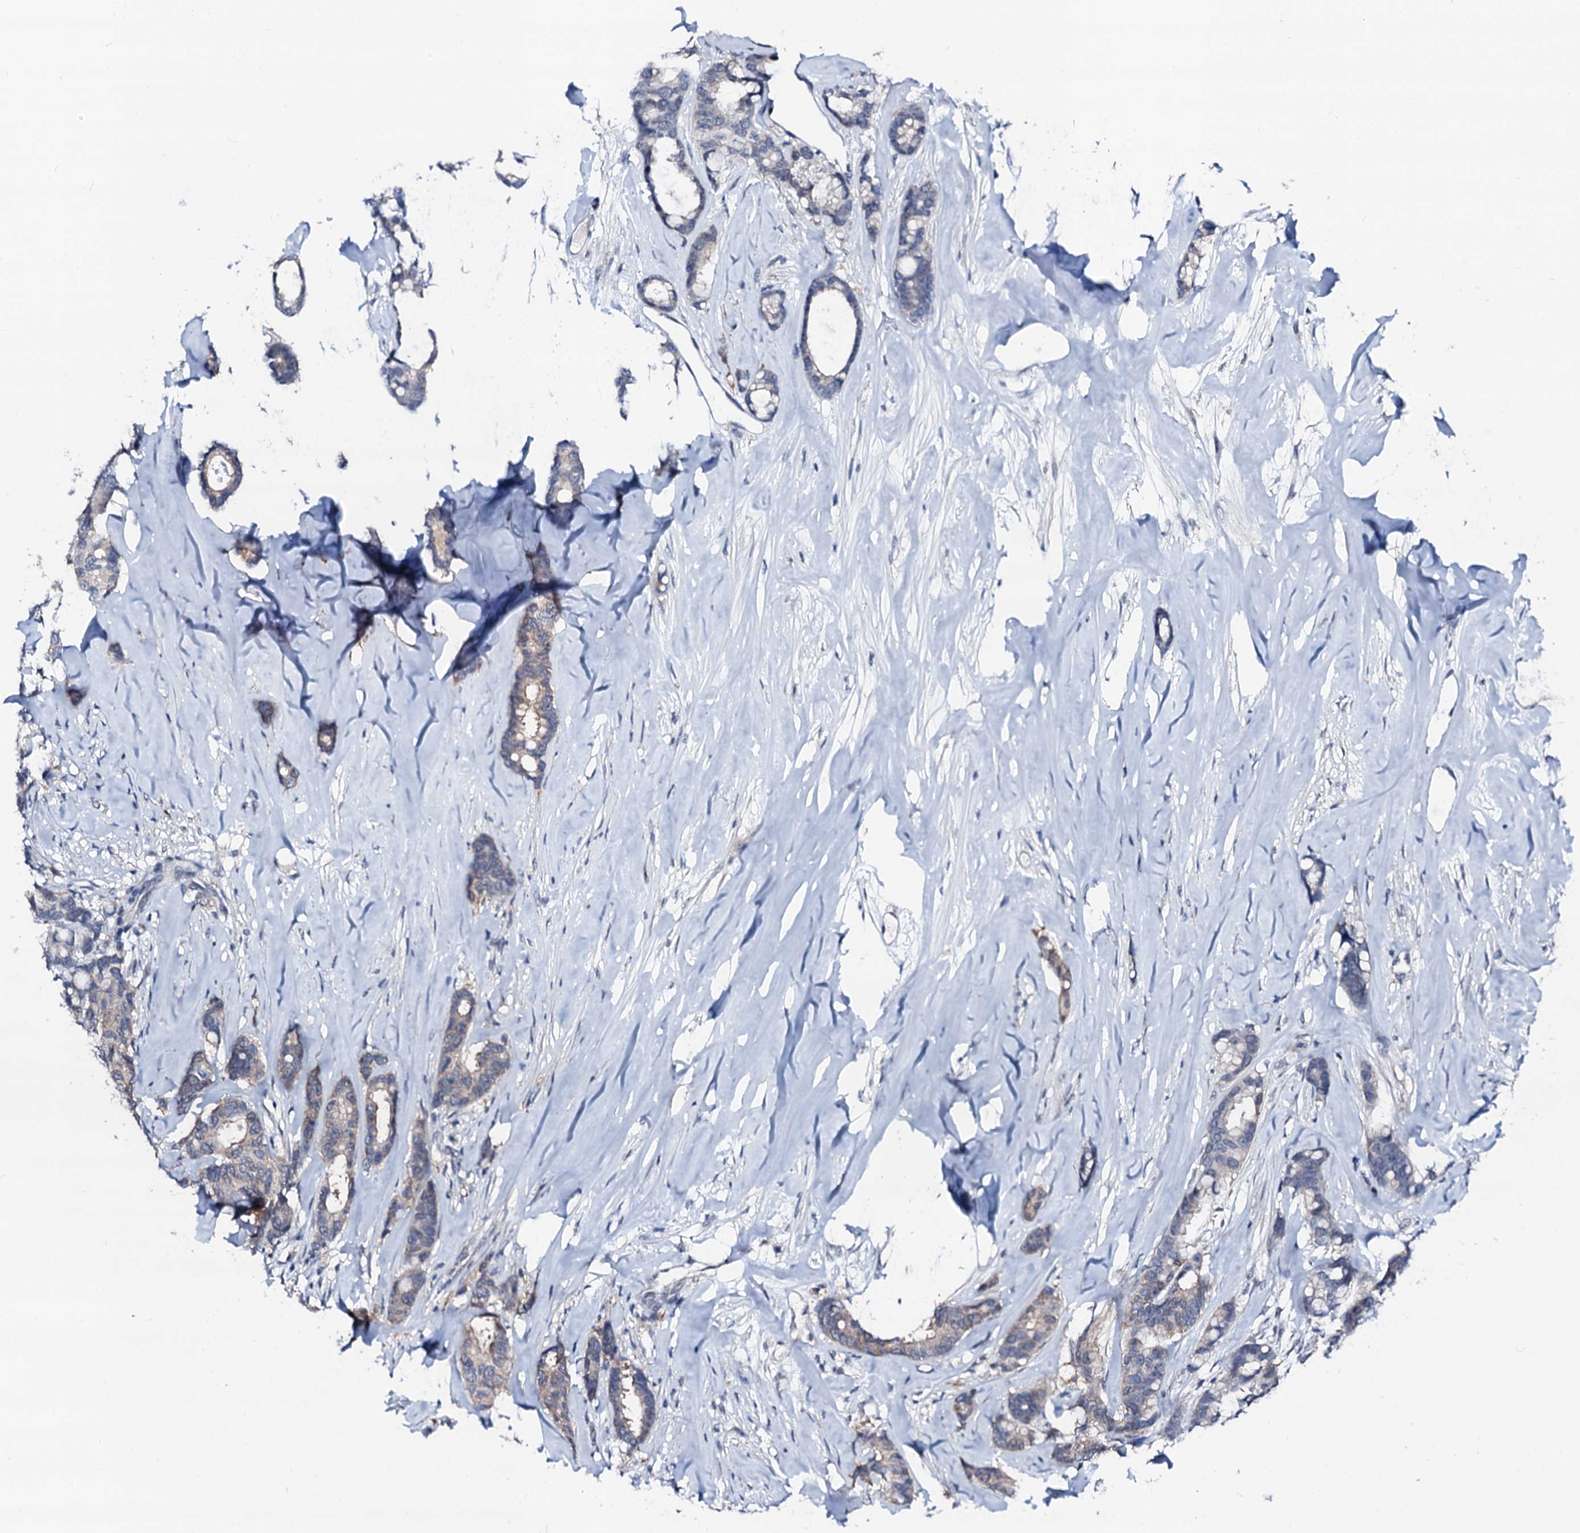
{"staining": {"intensity": "weak", "quantity": ">75%", "location": "cytoplasmic/membranous"}, "tissue": "breast cancer", "cell_type": "Tumor cells", "image_type": "cancer", "snomed": [{"axis": "morphology", "description": "Duct carcinoma"}, {"axis": "topography", "description": "Breast"}], "caption": "Breast cancer tissue reveals weak cytoplasmic/membranous expression in about >75% of tumor cells, visualized by immunohistochemistry.", "gene": "TRAFD1", "patient": {"sex": "female", "age": 87}}